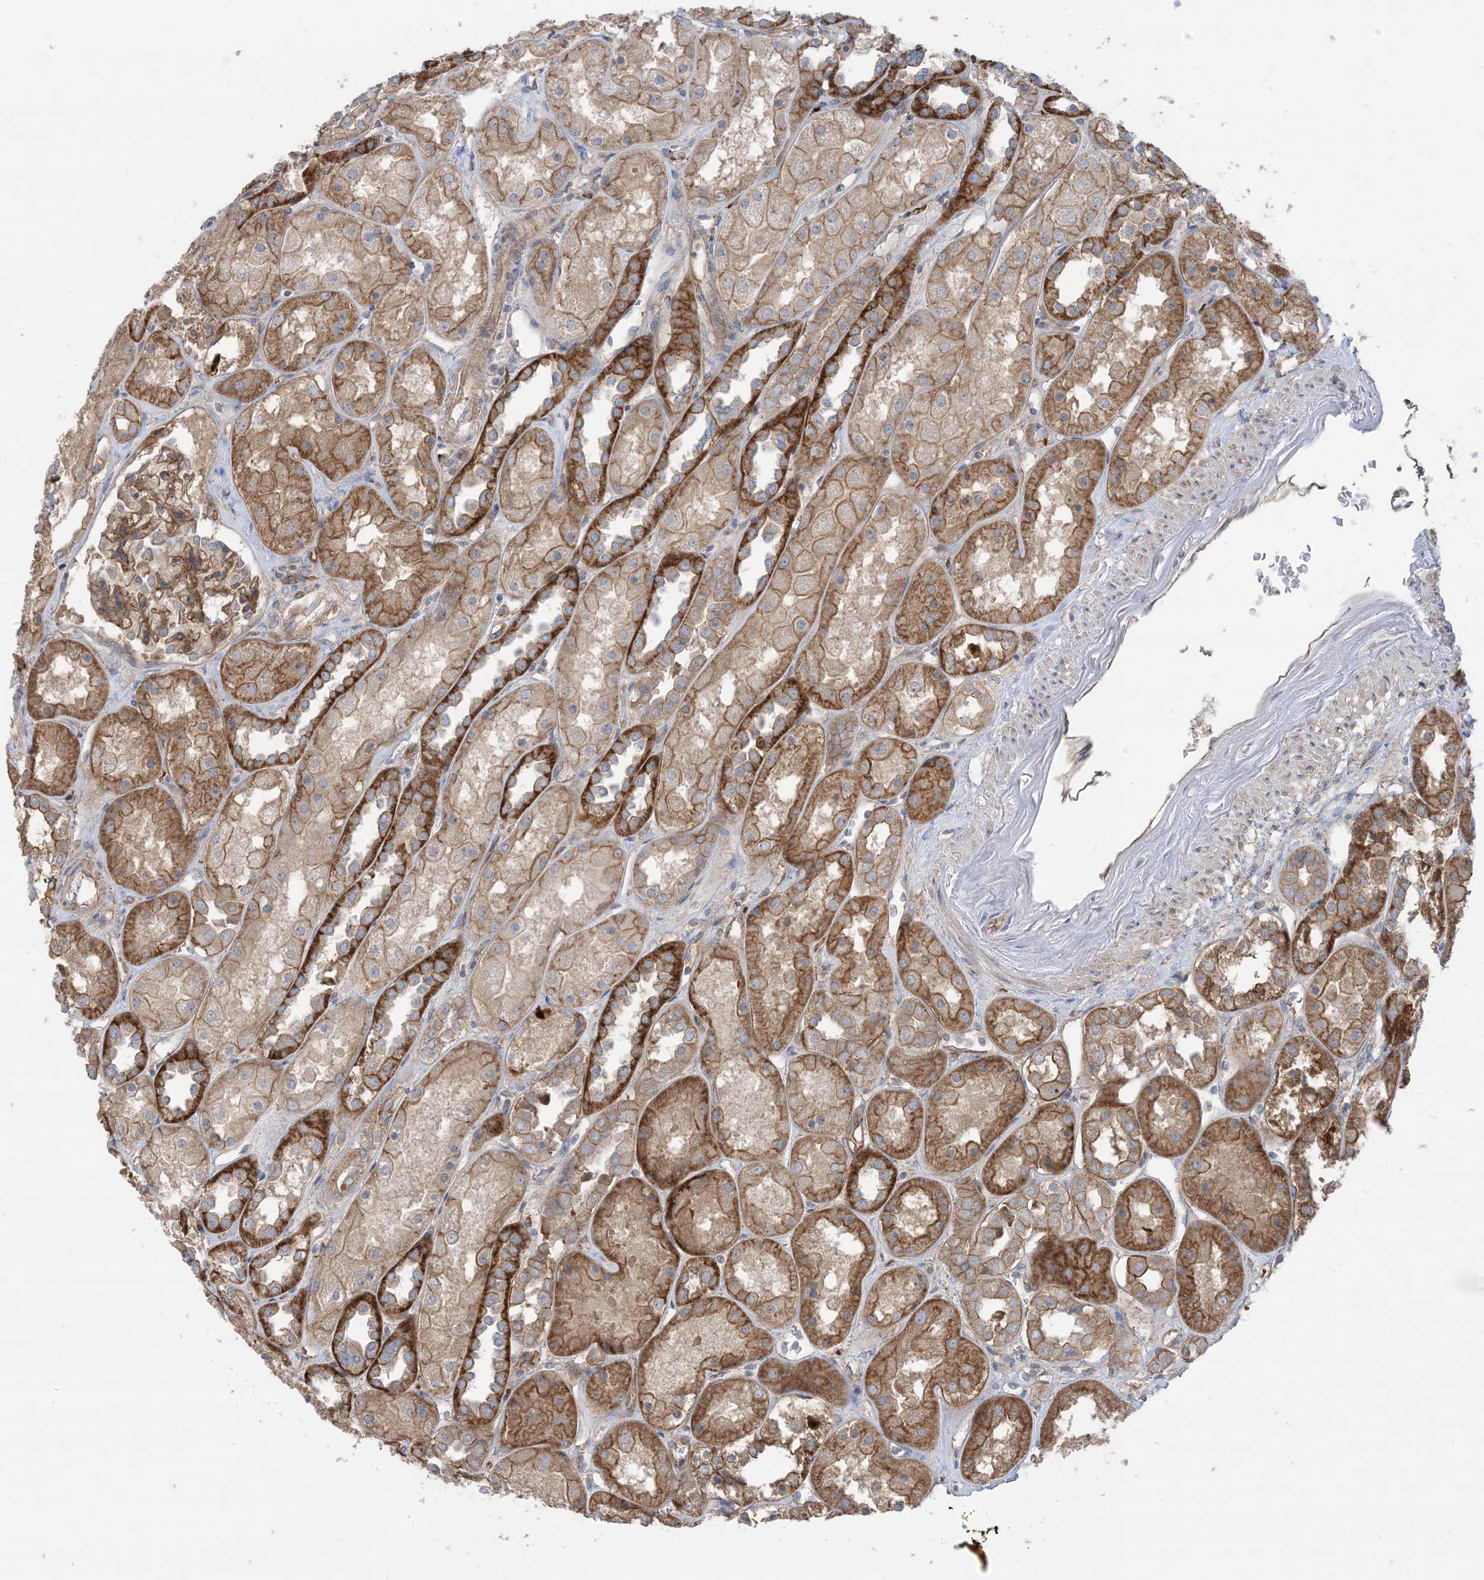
{"staining": {"intensity": "moderate", "quantity": "25%-75%", "location": "cytoplasmic/membranous"}, "tissue": "kidney", "cell_type": "Cells in glomeruli", "image_type": "normal", "snomed": [{"axis": "morphology", "description": "Normal tissue, NOS"}, {"axis": "topography", "description": "Kidney"}], "caption": "Immunohistochemistry of unremarkable human kidney demonstrates medium levels of moderate cytoplasmic/membranous expression in about 25%-75% of cells in glomeruli. (DAB IHC, brown staining for protein, blue staining for nuclei).", "gene": "CCNY", "patient": {"sex": "male", "age": 70}}